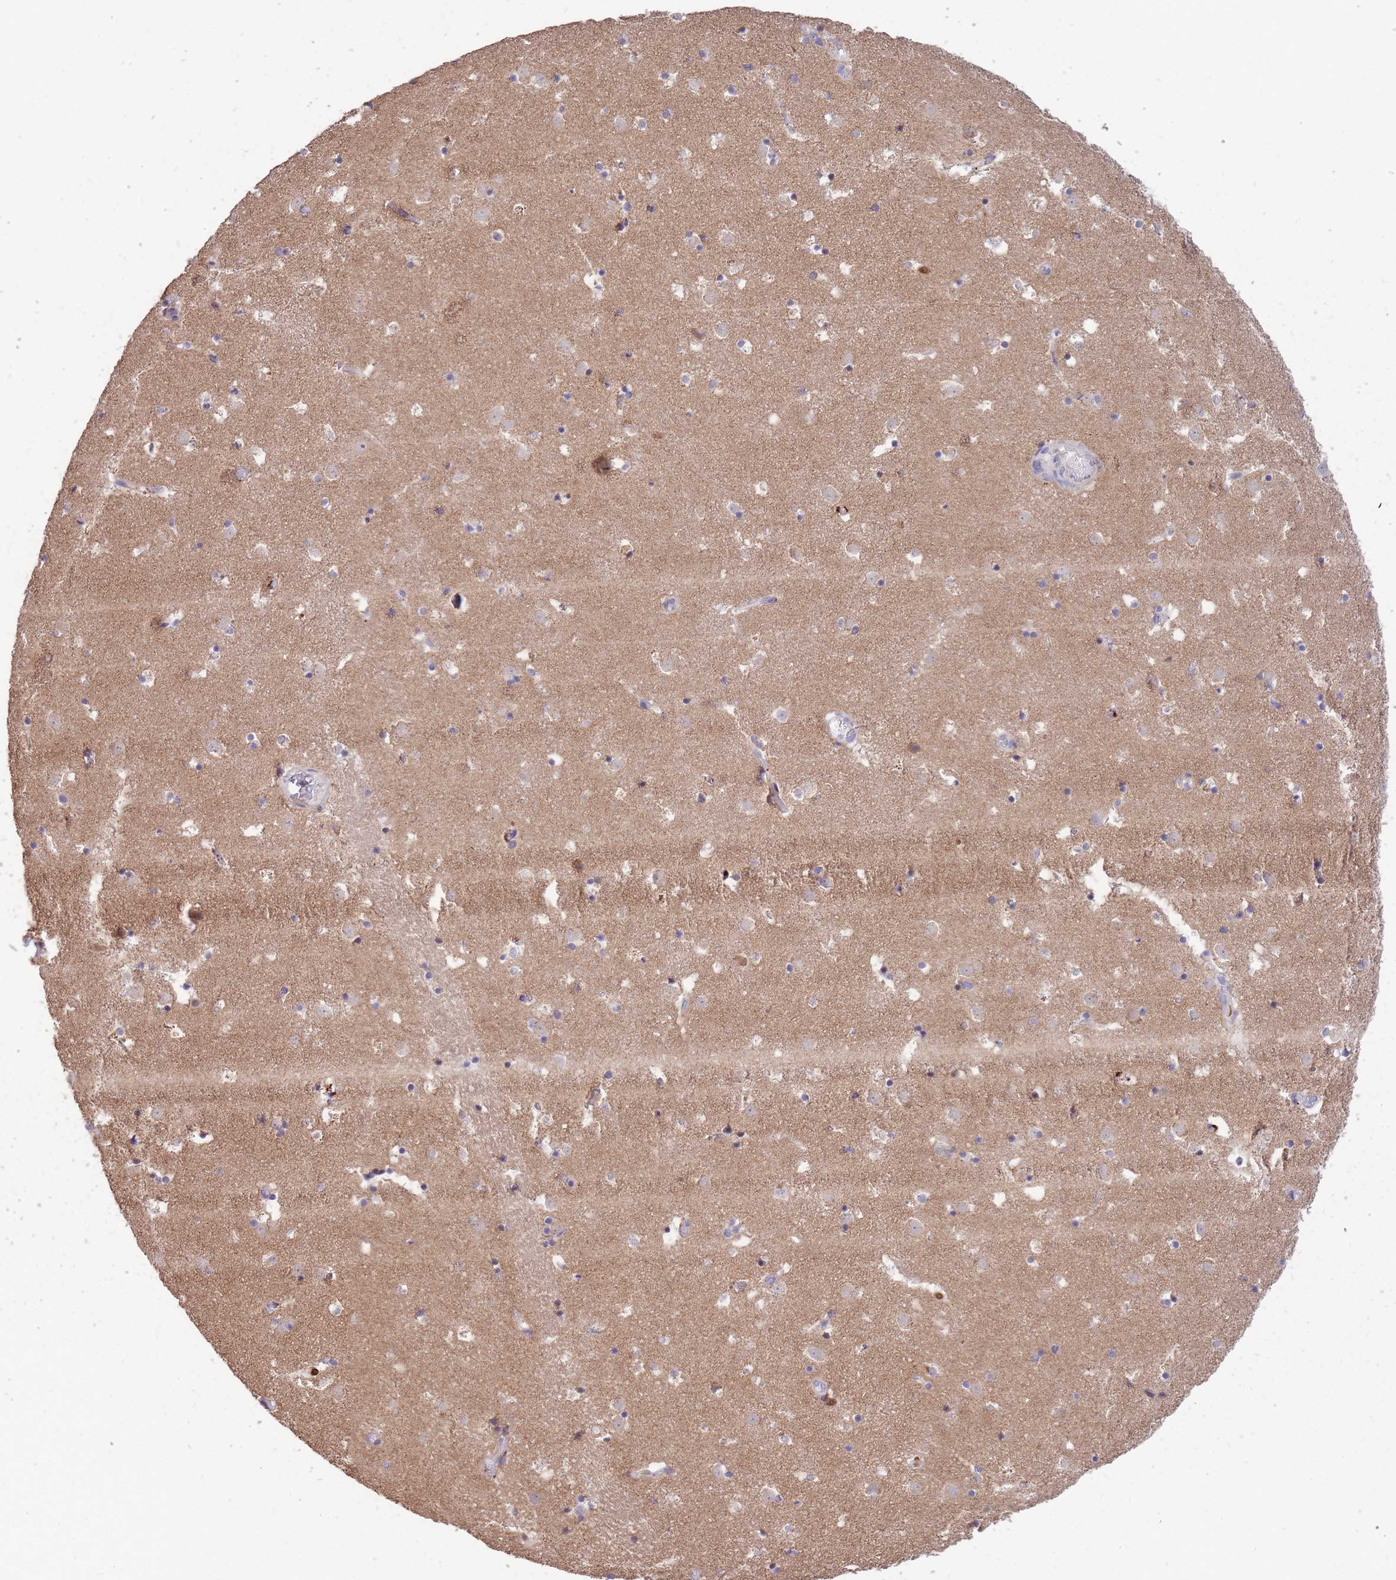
{"staining": {"intensity": "negative", "quantity": "none", "location": "none"}, "tissue": "caudate", "cell_type": "Glial cells", "image_type": "normal", "snomed": [{"axis": "morphology", "description": "Normal tissue, NOS"}, {"axis": "topography", "description": "Lateral ventricle wall"}], "caption": "Glial cells show no significant protein expression in normal caudate. (DAB immunohistochemistry (IHC), high magnification).", "gene": "IGF2BP2", "patient": {"sex": "male", "age": 25}}